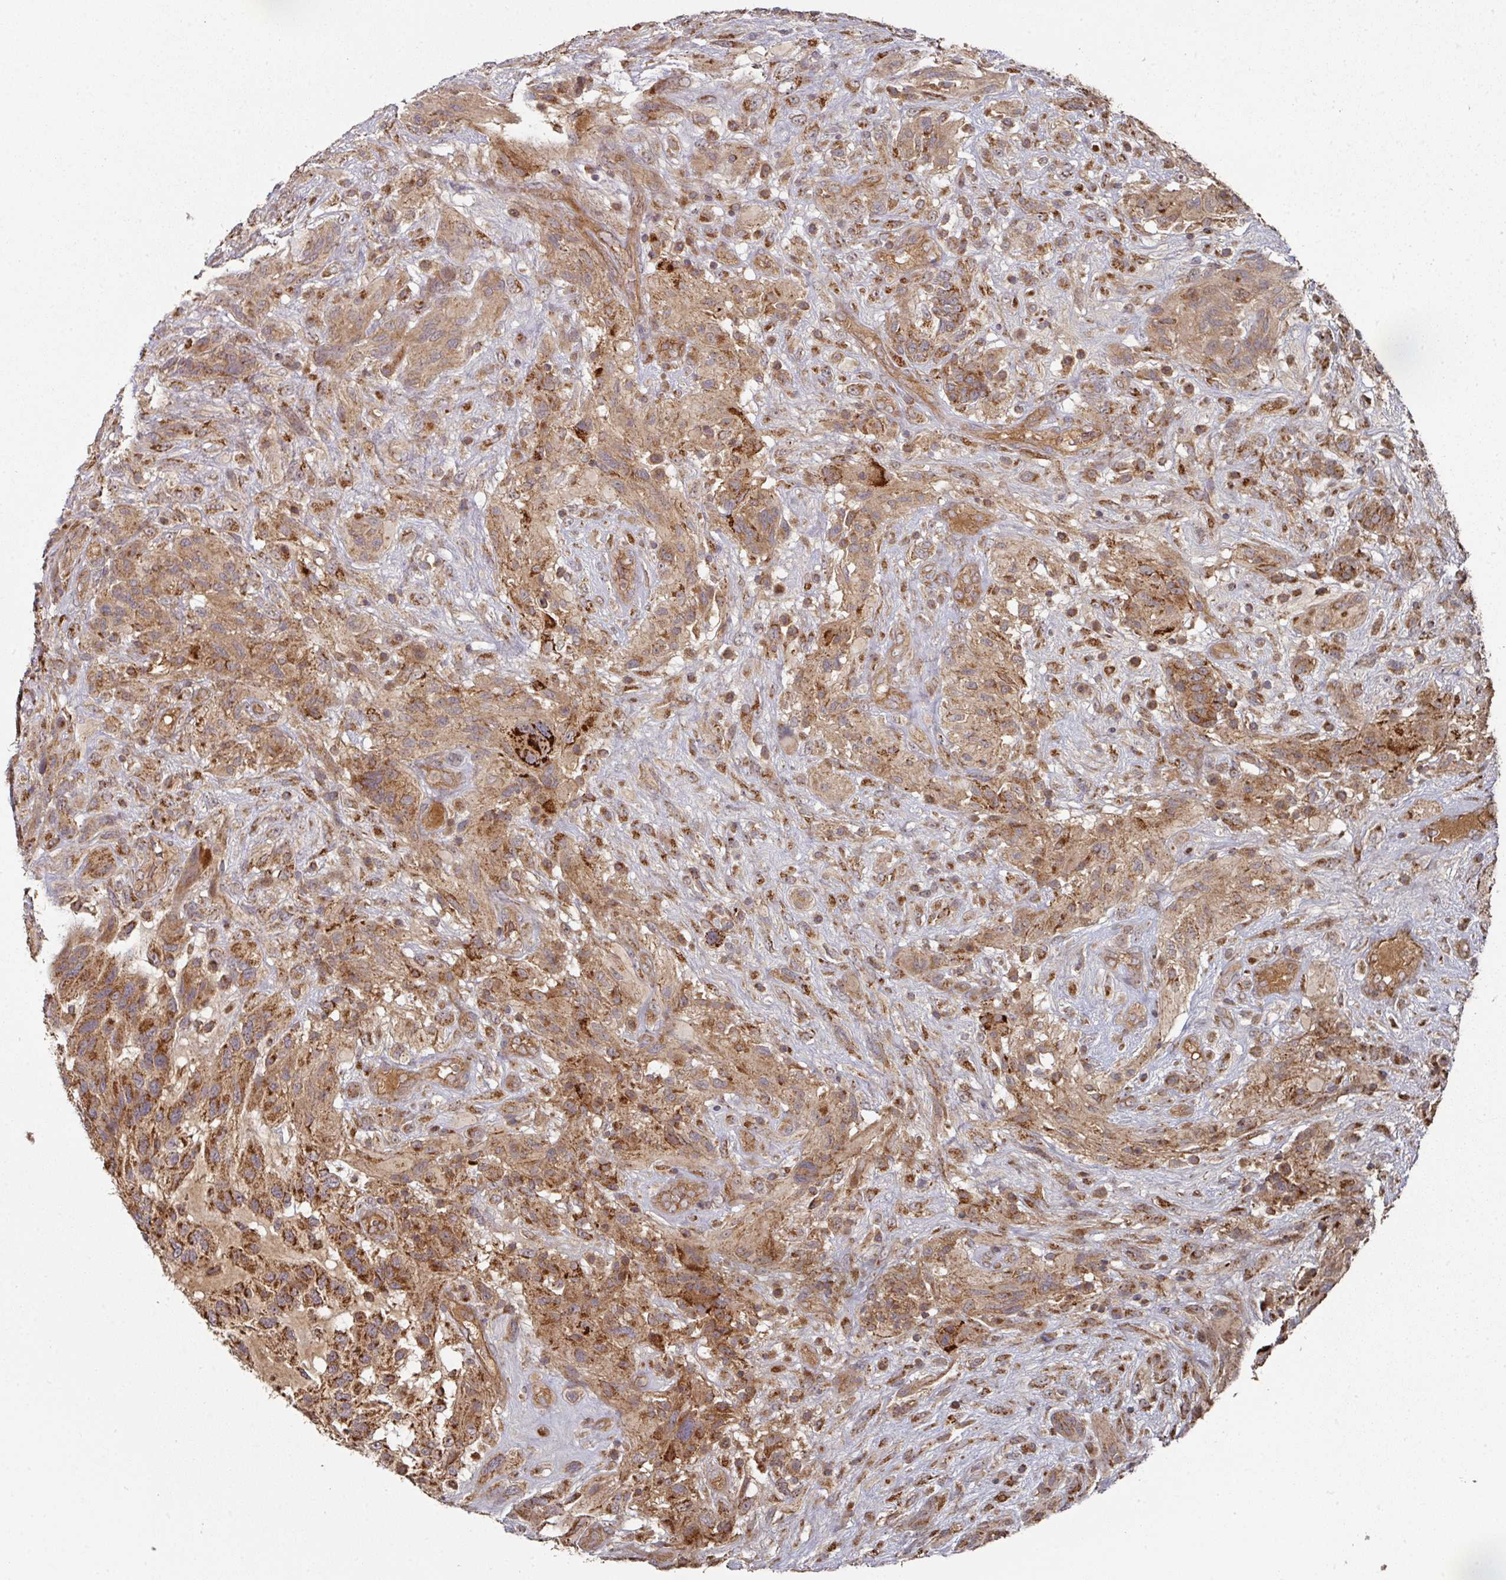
{"staining": {"intensity": "strong", "quantity": "25%-75%", "location": "cytoplasmic/membranous"}, "tissue": "glioma", "cell_type": "Tumor cells", "image_type": "cancer", "snomed": [{"axis": "morphology", "description": "Glioma, malignant, High grade"}, {"axis": "topography", "description": "Brain"}], "caption": "This image shows IHC staining of human glioma, with high strong cytoplasmic/membranous positivity in approximately 25%-75% of tumor cells.", "gene": "DNAJC7", "patient": {"sex": "male", "age": 61}}